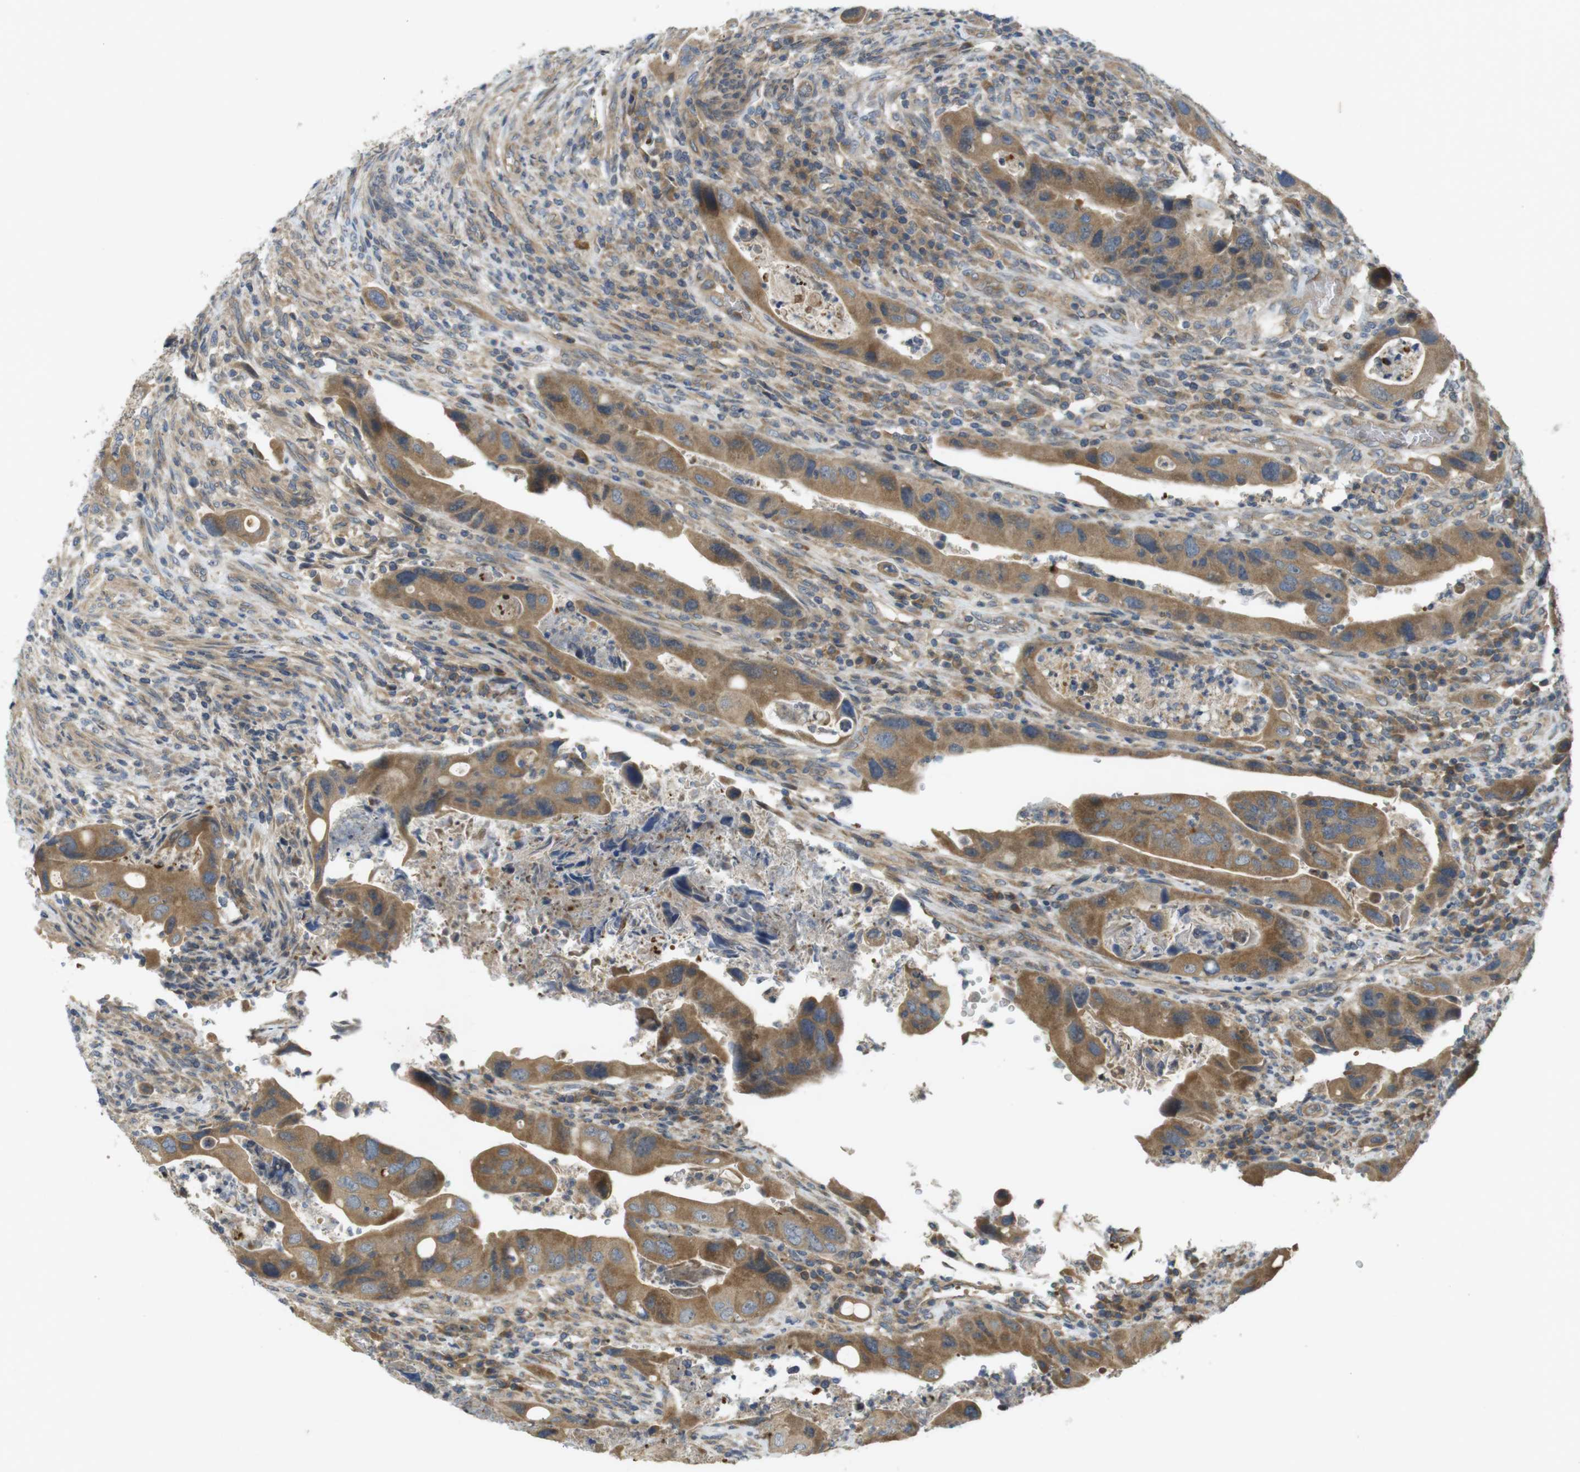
{"staining": {"intensity": "moderate", "quantity": ">75%", "location": "cytoplasmic/membranous"}, "tissue": "colorectal cancer", "cell_type": "Tumor cells", "image_type": "cancer", "snomed": [{"axis": "morphology", "description": "Adenocarcinoma, NOS"}, {"axis": "topography", "description": "Rectum"}], "caption": "Immunohistochemical staining of adenocarcinoma (colorectal) displays medium levels of moderate cytoplasmic/membranous expression in approximately >75% of tumor cells.", "gene": "CLTC", "patient": {"sex": "female", "age": 57}}